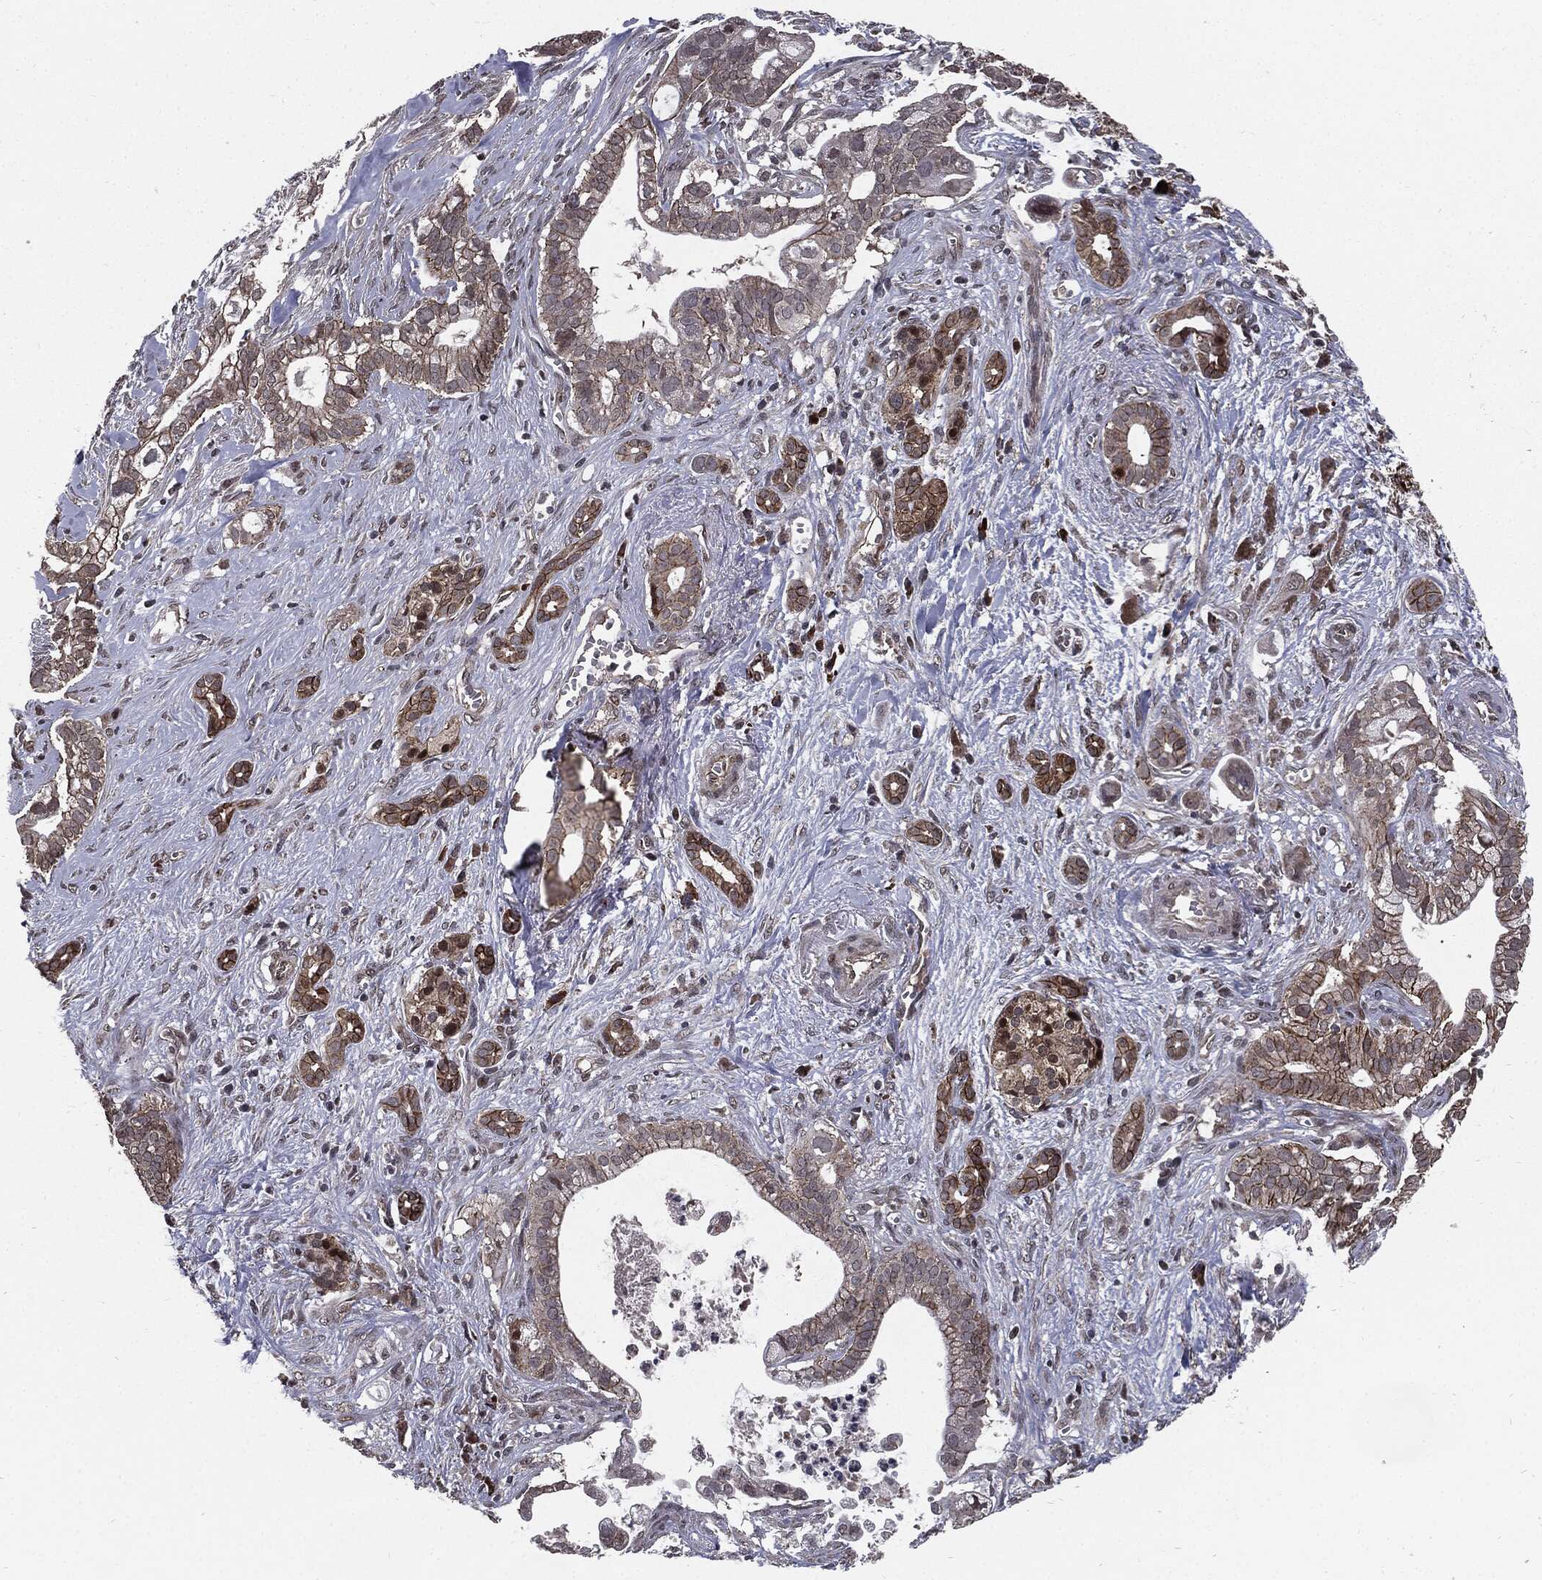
{"staining": {"intensity": "strong", "quantity": "<25%", "location": "cytoplasmic/membranous"}, "tissue": "pancreatic cancer", "cell_type": "Tumor cells", "image_type": "cancer", "snomed": [{"axis": "morphology", "description": "Adenocarcinoma, NOS"}, {"axis": "topography", "description": "Pancreas"}], "caption": "Immunohistochemical staining of pancreatic cancer displays medium levels of strong cytoplasmic/membranous positivity in about <25% of tumor cells. (DAB = brown stain, brightfield microscopy at high magnification).", "gene": "PTPA", "patient": {"sex": "male", "age": 61}}